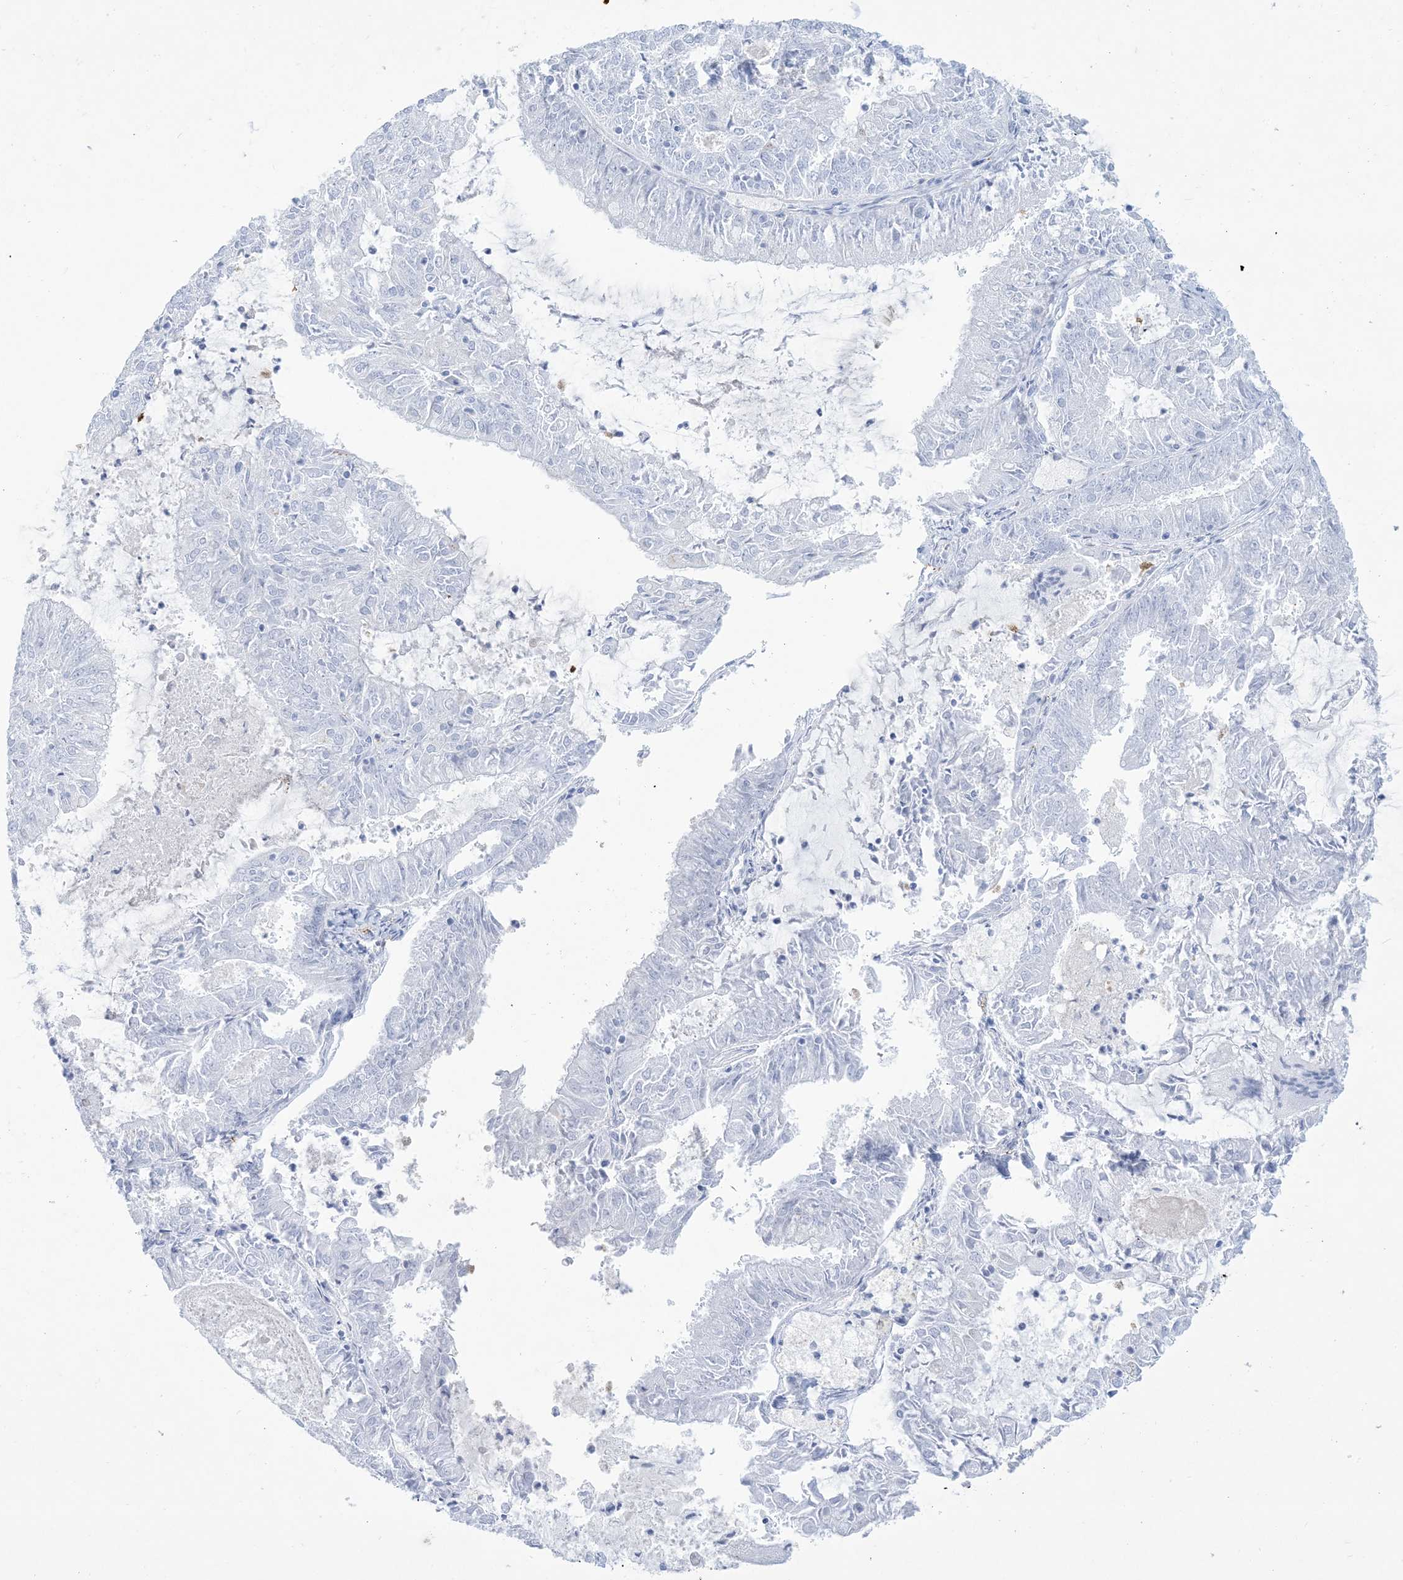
{"staining": {"intensity": "negative", "quantity": "none", "location": "none"}, "tissue": "endometrial cancer", "cell_type": "Tumor cells", "image_type": "cancer", "snomed": [{"axis": "morphology", "description": "Adenocarcinoma, NOS"}, {"axis": "topography", "description": "Endometrium"}], "caption": "A high-resolution micrograph shows IHC staining of endometrial cancer, which exhibits no significant staining in tumor cells.", "gene": "B3GNT7", "patient": {"sex": "female", "age": 57}}